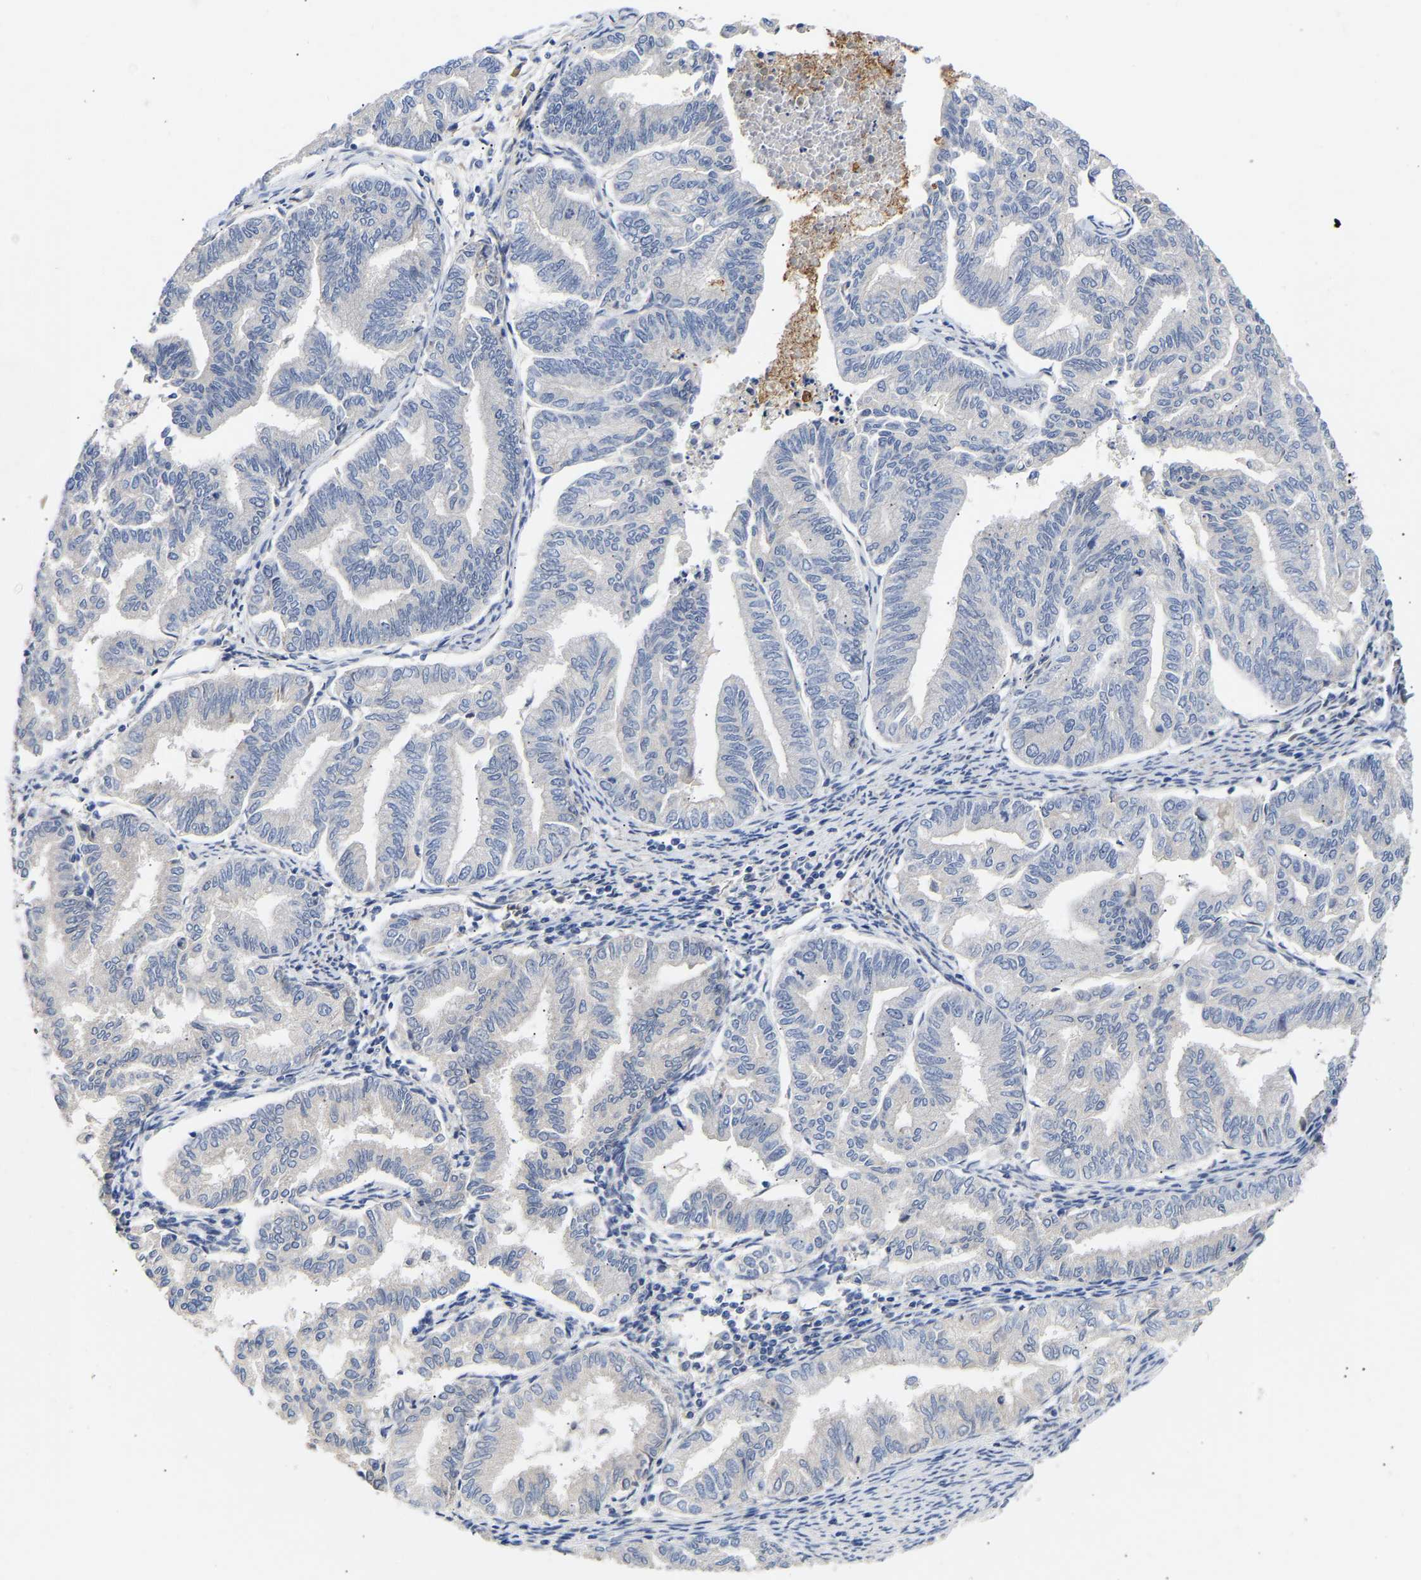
{"staining": {"intensity": "negative", "quantity": "none", "location": "none"}, "tissue": "endometrial cancer", "cell_type": "Tumor cells", "image_type": "cancer", "snomed": [{"axis": "morphology", "description": "Adenocarcinoma, NOS"}, {"axis": "topography", "description": "Endometrium"}], "caption": "Endometrial cancer (adenocarcinoma) was stained to show a protein in brown. There is no significant staining in tumor cells.", "gene": "KASH5", "patient": {"sex": "female", "age": 79}}